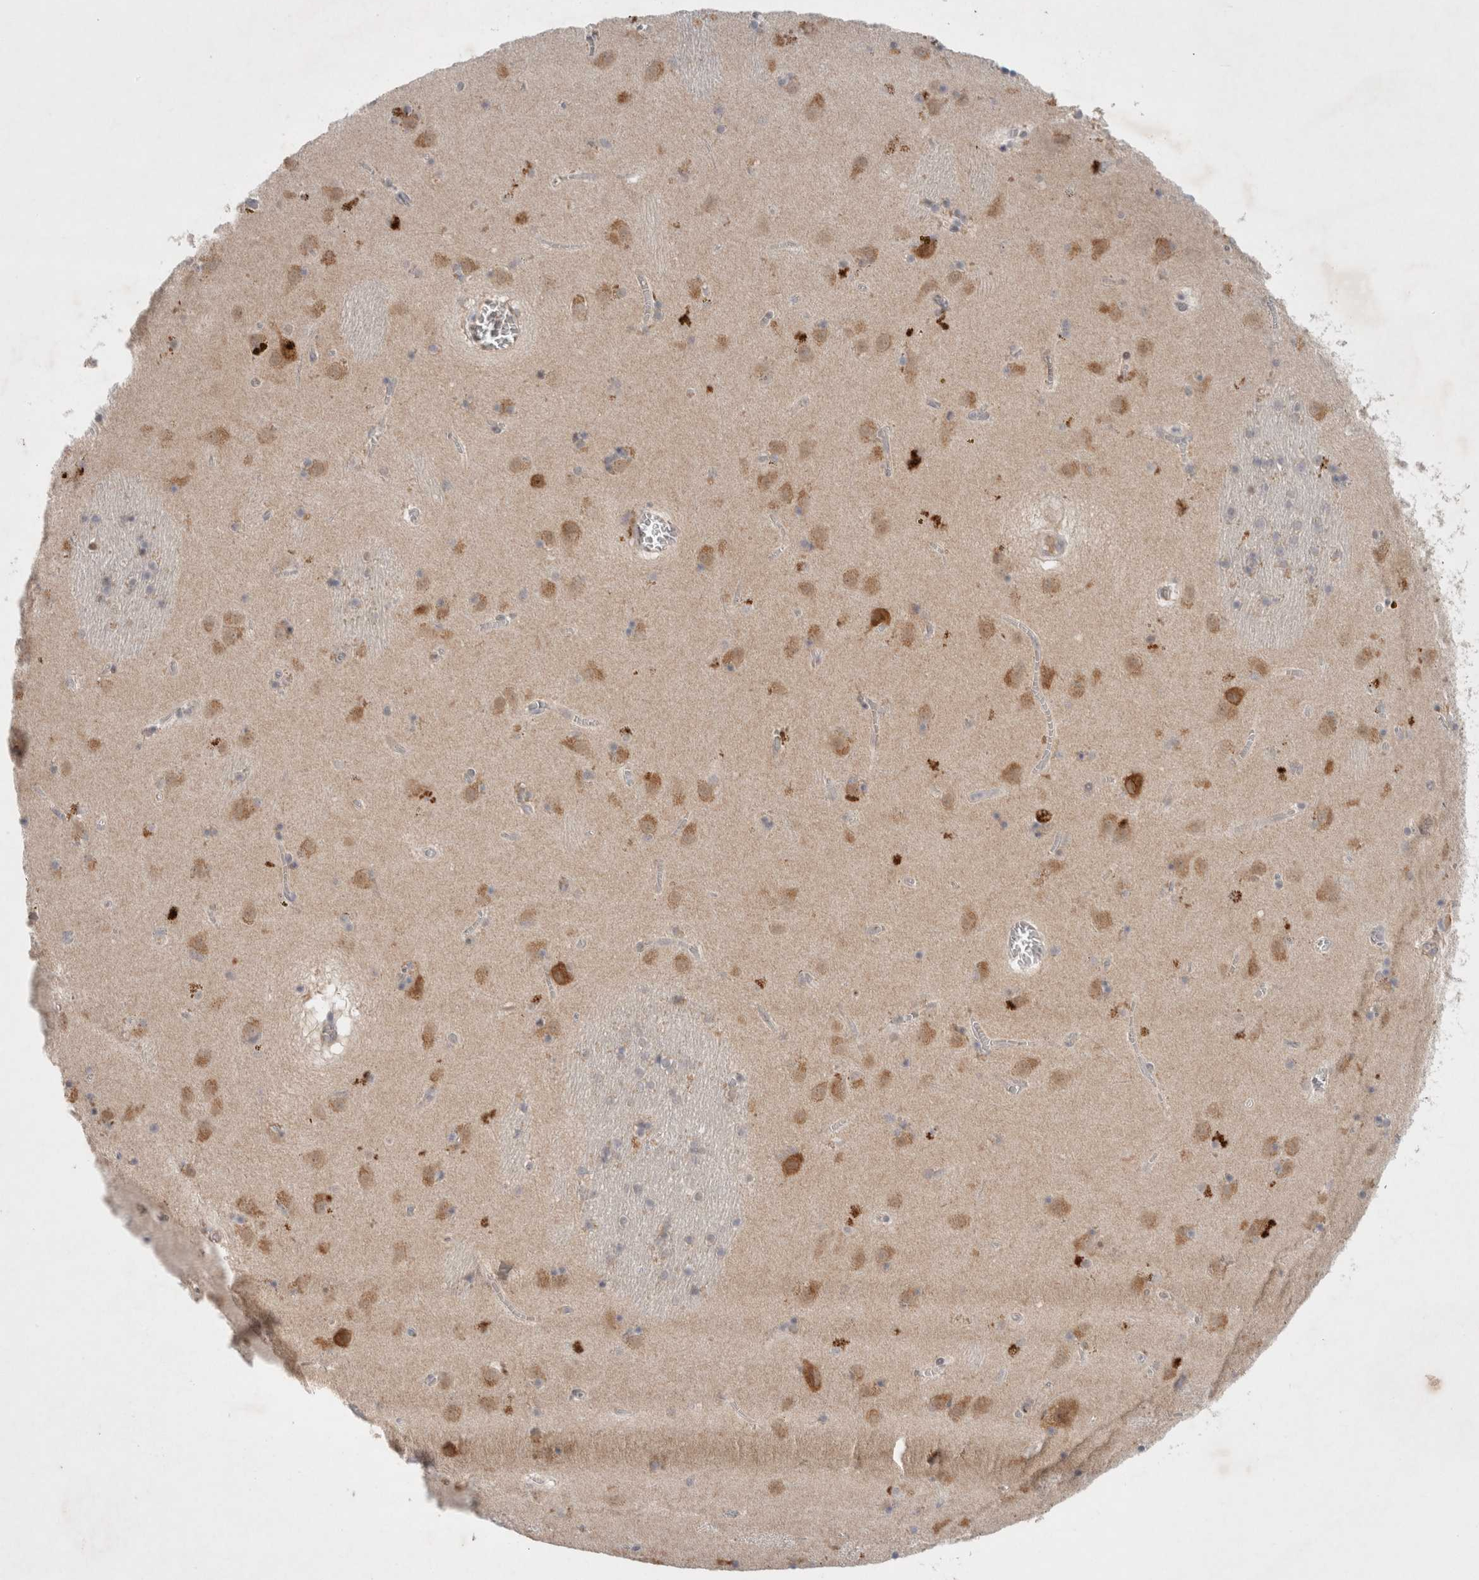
{"staining": {"intensity": "weak", "quantity": "<25%", "location": "cytoplasmic/membranous"}, "tissue": "caudate", "cell_type": "Glial cells", "image_type": "normal", "snomed": [{"axis": "morphology", "description": "Normal tissue, NOS"}, {"axis": "topography", "description": "Lateral ventricle wall"}], "caption": "DAB (3,3'-diaminobenzidine) immunohistochemical staining of unremarkable human caudate exhibits no significant positivity in glial cells. (DAB IHC visualized using brightfield microscopy, high magnification).", "gene": "RASAL2", "patient": {"sex": "male", "age": 70}}